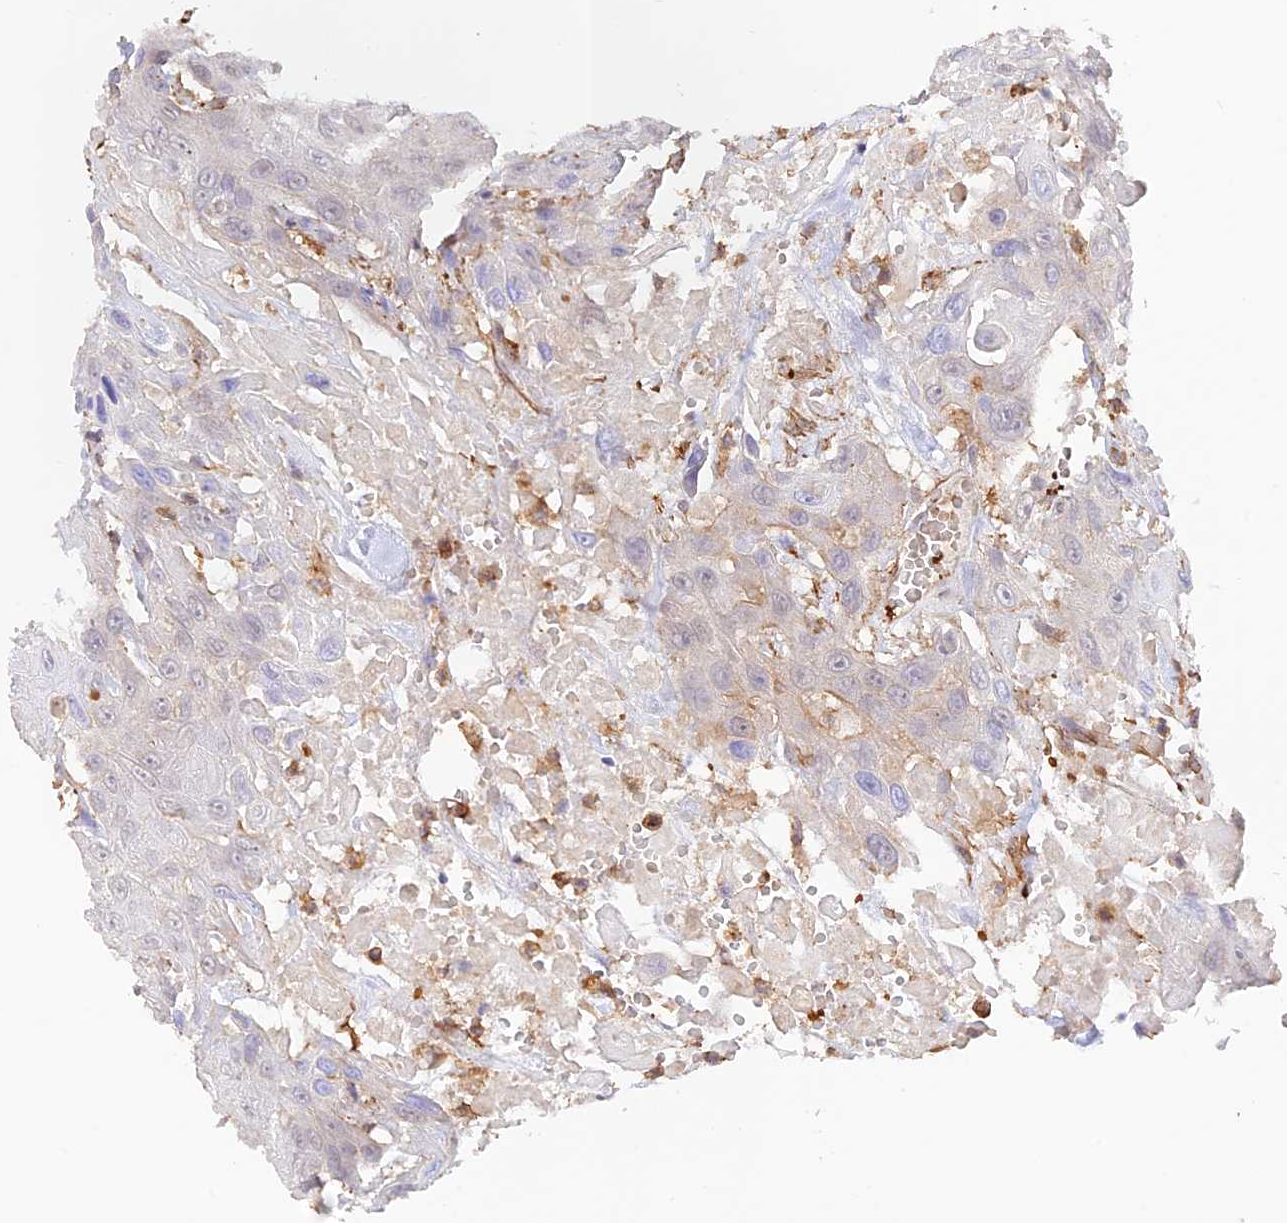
{"staining": {"intensity": "negative", "quantity": "none", "location": "none"}, "tissue": "head and neck cancer", "cell_type": "Tumor cells", "image_type": "cancer", "snomed": [{"axis": "morphology", "description": "Squamous cell carcinoma, NOS"}, {"axis": "topography", "description": "Head-Neck"}], "caption": "A micrograph of human head and neck cancer (squamous cell carcinoma) is negative for staining in tumor cells.", "gene": "DENND1C", "patient": {"sex": "male", "age": 81}}